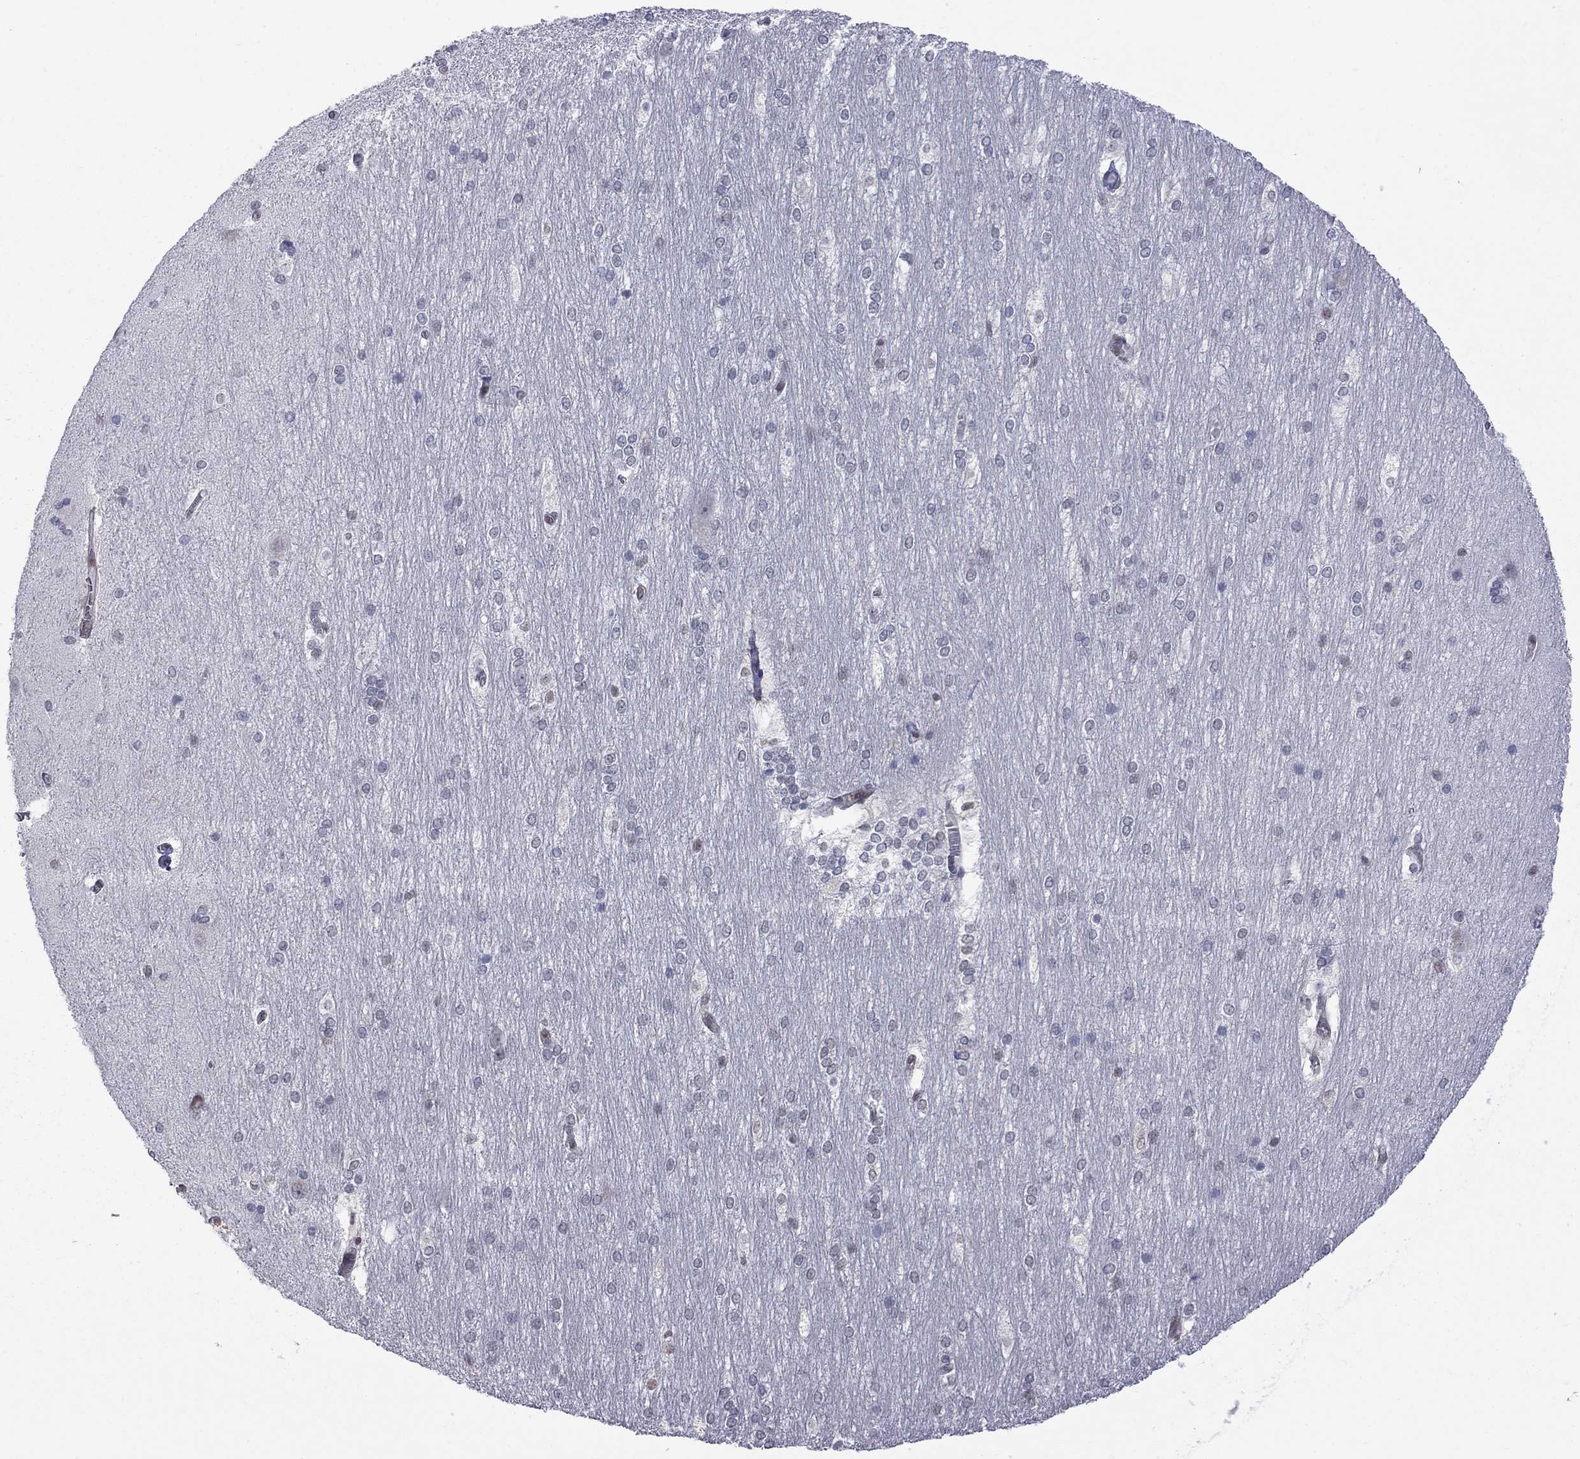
{"staining": {"intensity": "negative", "quantity": "none", "location": "none"}, "tissue": "hippocampus", "cell_type": "Glial cells", "image_type": "normal", "snomed": [{"axis": "morphology", "description": "Normal tissue, NOS"}, {"axis": "topography", "description": "Cerebral cortex"}, {"axis": "topography", "description": "Hippocampus"}], "caption": "Benign hippocampus was stained to show a protein in brown. There is no significant staining in glial cells. Nuclei are stained in blue.", "gene": "RFWD3", "patient": {"sex": "female", "age": 19}}